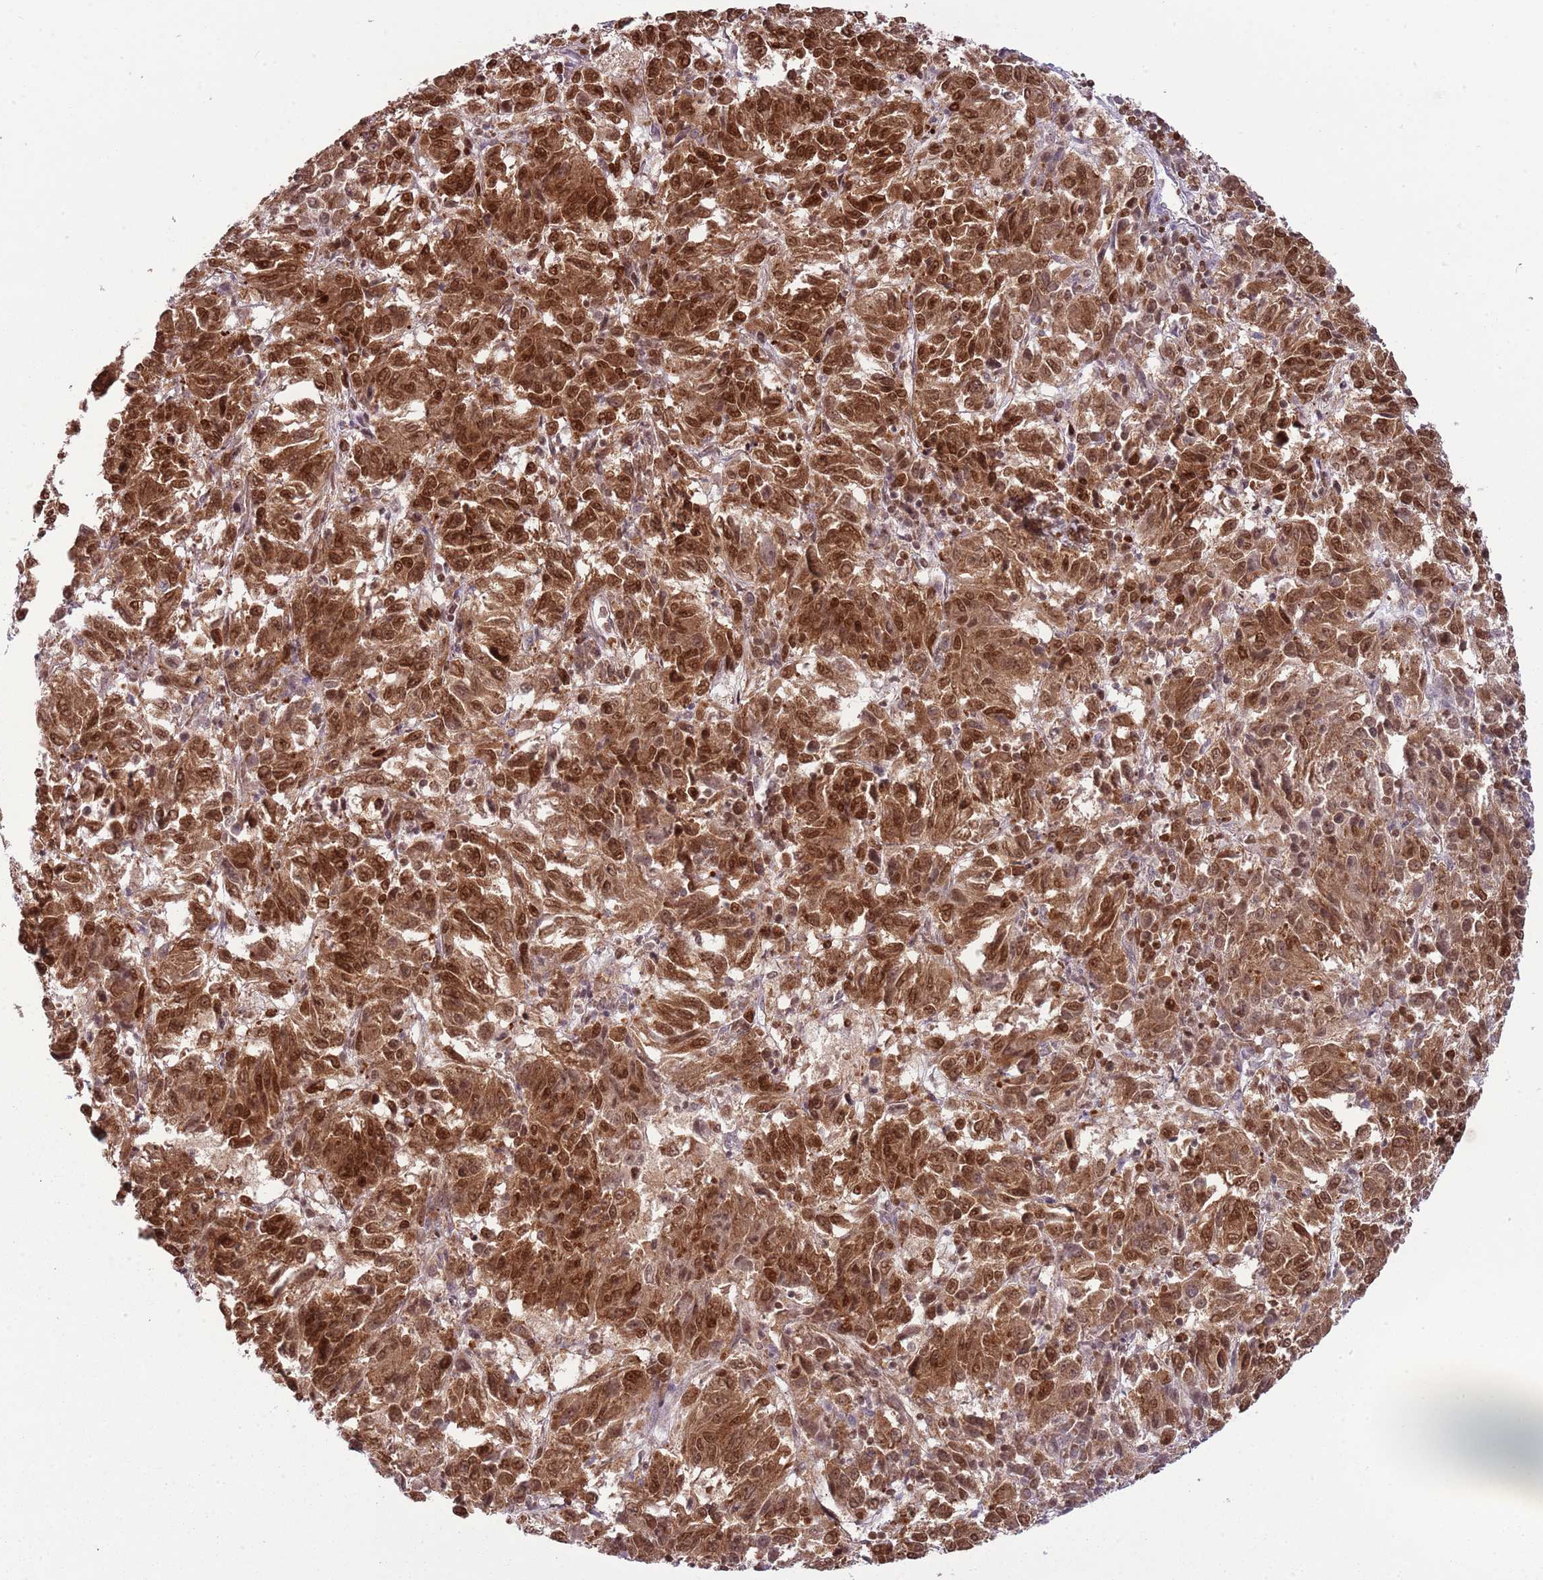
{"staining": {"intensity": "strong", "quantity": ">75%", "location": "cytoplasmic/membranous,nuclear"}, "tissue": "melanoma", "cell_type": "Tumor cells", "image_type": "cancer", "snomed": [{"axis": "morphology", "description": "Malignant melanoma, Metastatic site"}, {"axis": "topography", "description": "Lung"}], "caption": "About >75% of tumor cells in human malignant melanoma (metastatic site) display strong cytoplasmic/membranous and nuclear protein staining as visualized by brown immunohistochemical staining.", "gene": "SELENOH", "patient": {"sex": "male", "age": 64}}